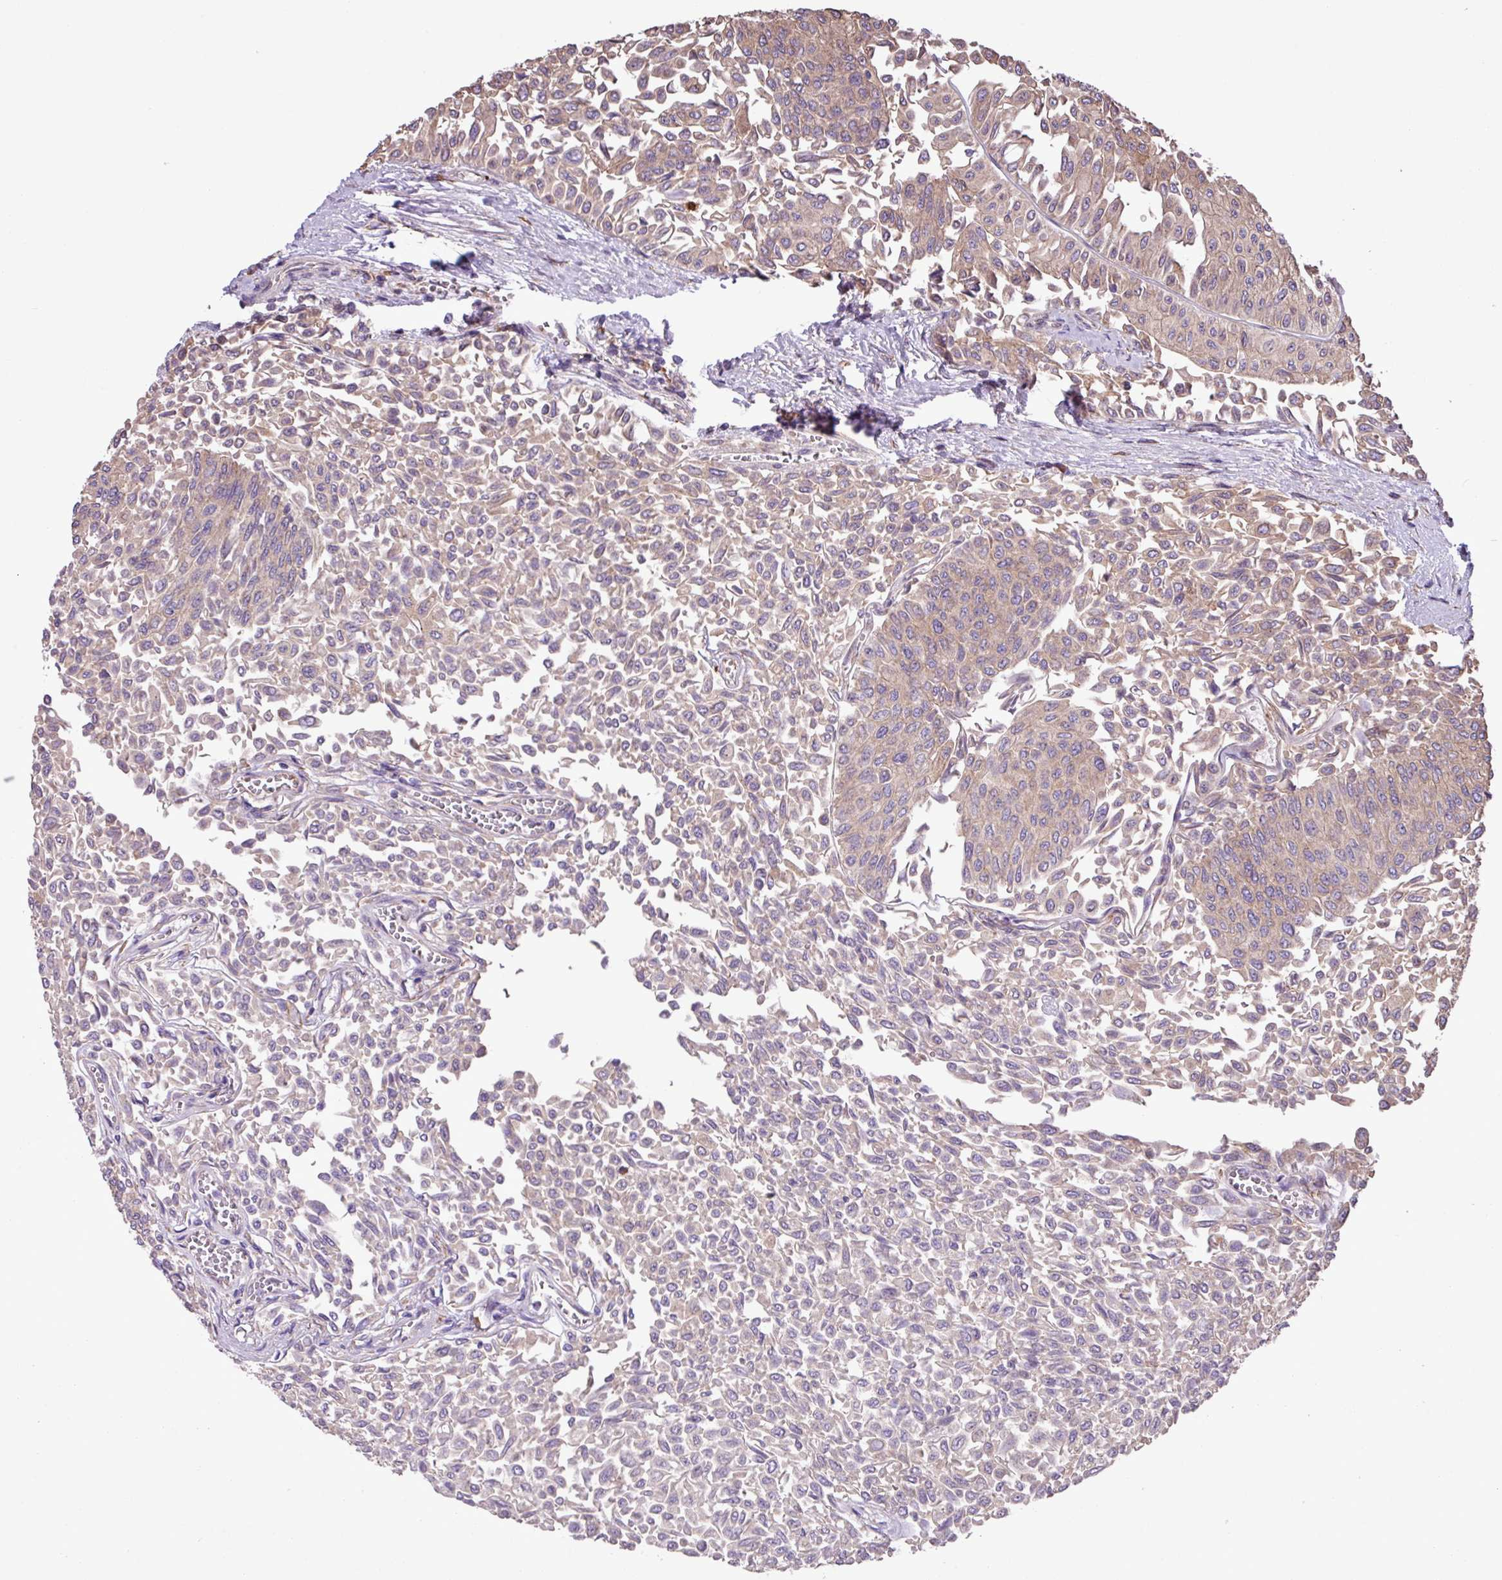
{"staining": {"intensity": "weak", "quantity": "25%-75%", "location": "cytoplasmic/membranous"}, "tissue": "urothelial cancer", "cell_type": "Tumor cells", "image_type": "cancer", "snomed": [{"axis": "morphology", "description": "Urothelial carcinoma, NOS"}, {"axis": "topography", "description": "Urinary bladder"}], "caption": "Immunohistochemical staining of transitional cell carcinoma shows low levels of weak cytoplasmic/membranous protein staining in approximately 25%-75% of tumor cells.", "gene": "MEGF6", "patient": {"sex": "male", "age": 59}}